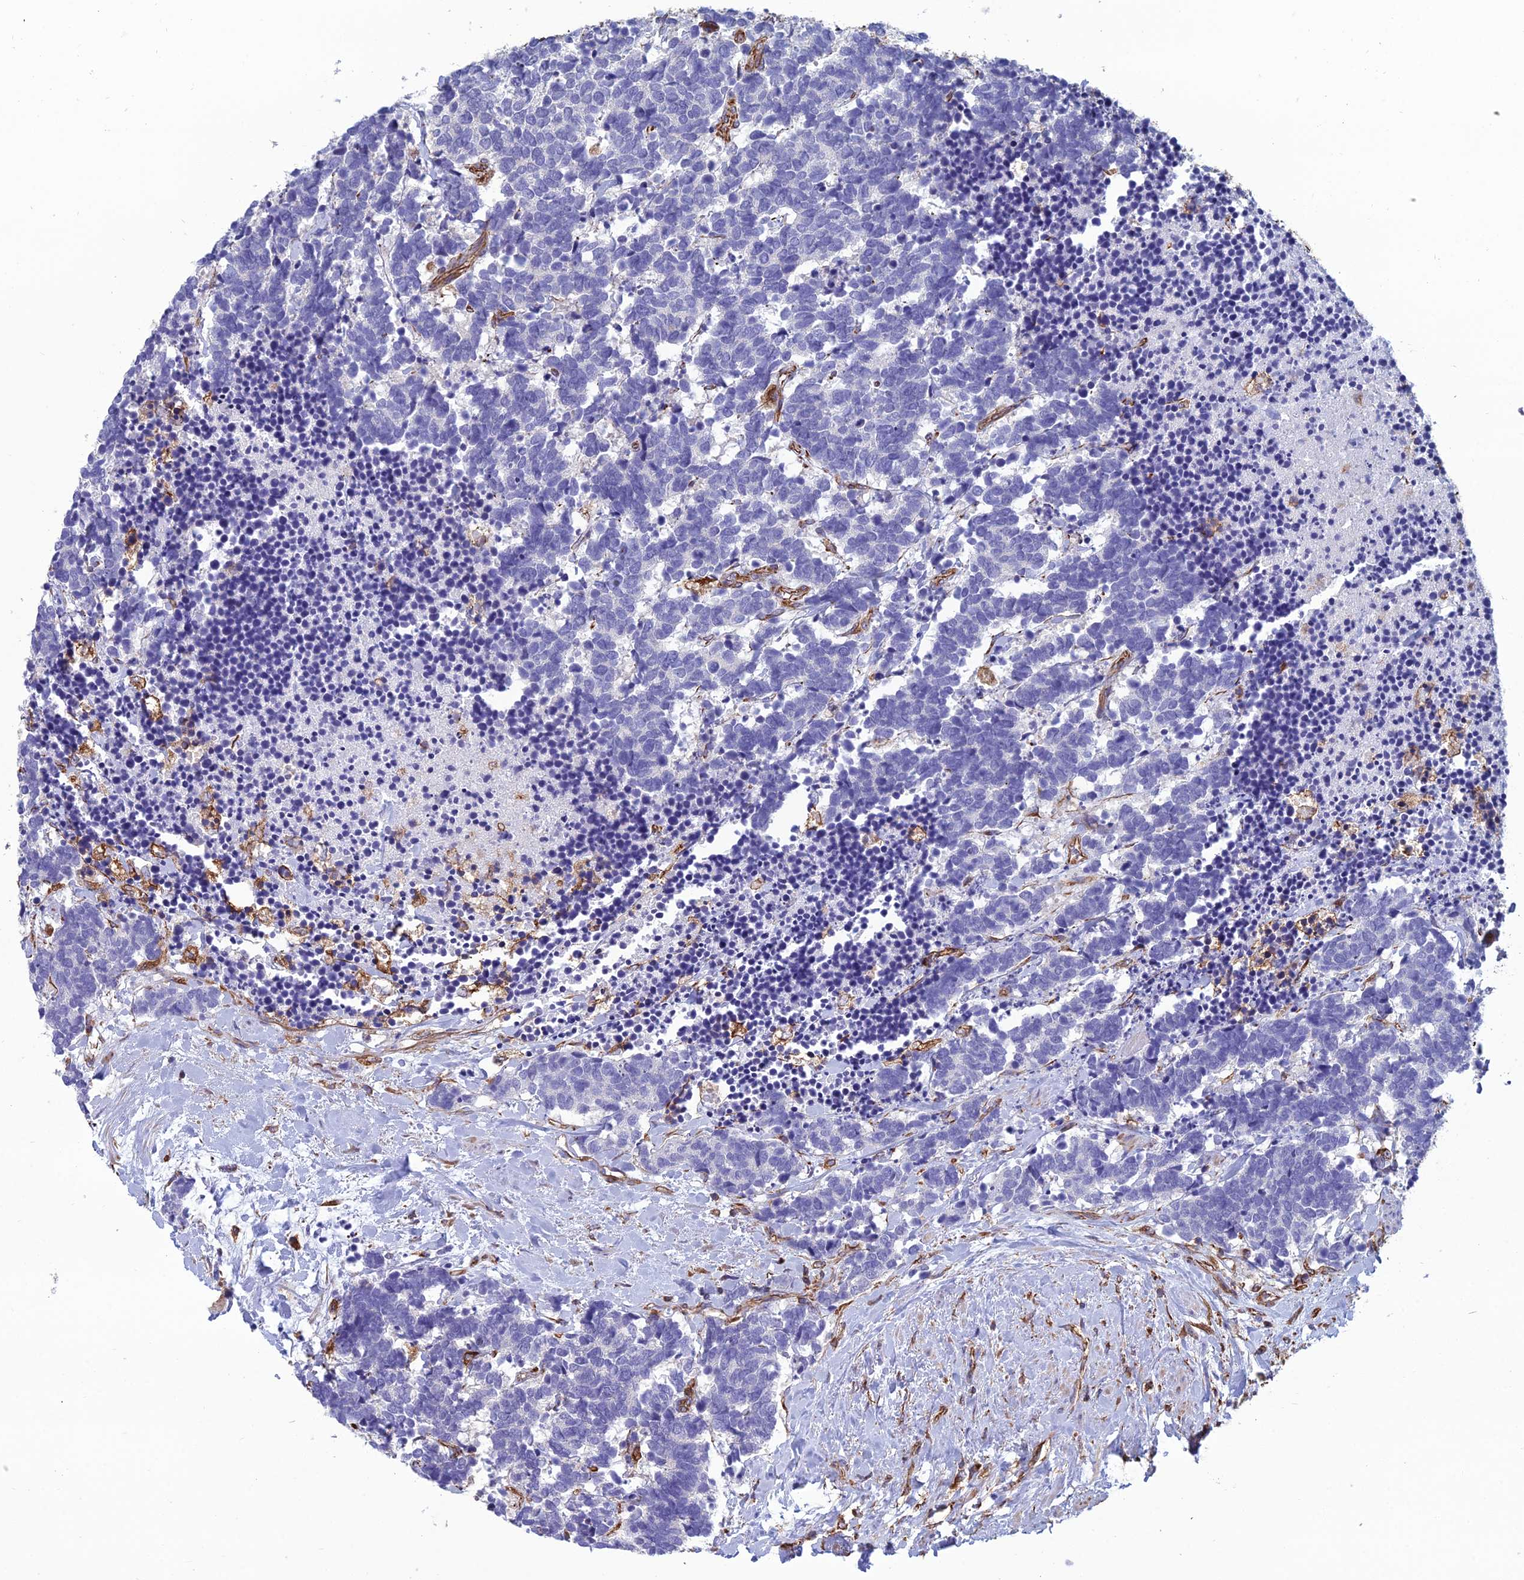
{"staining": {"intensity": "negative", "quantity": "none", "location": "none"}, "tissue": "carcinoid", "cell_type": "Tumor cells", "image_type": "cancer", "snomed": [{"axis": "morphology", "description": "Carcinoma, NOS"}, {"axis": "morphology", "description": "Carcinoid, malignant, NOS"}, {"axis": "topography", "description": "Prostate"}], "caption": "IHC of carcinoid (malignant) shows no staining in tumor cells.", "gene": "PSMD11", "patient": {"sex": "male", "age": 57}}